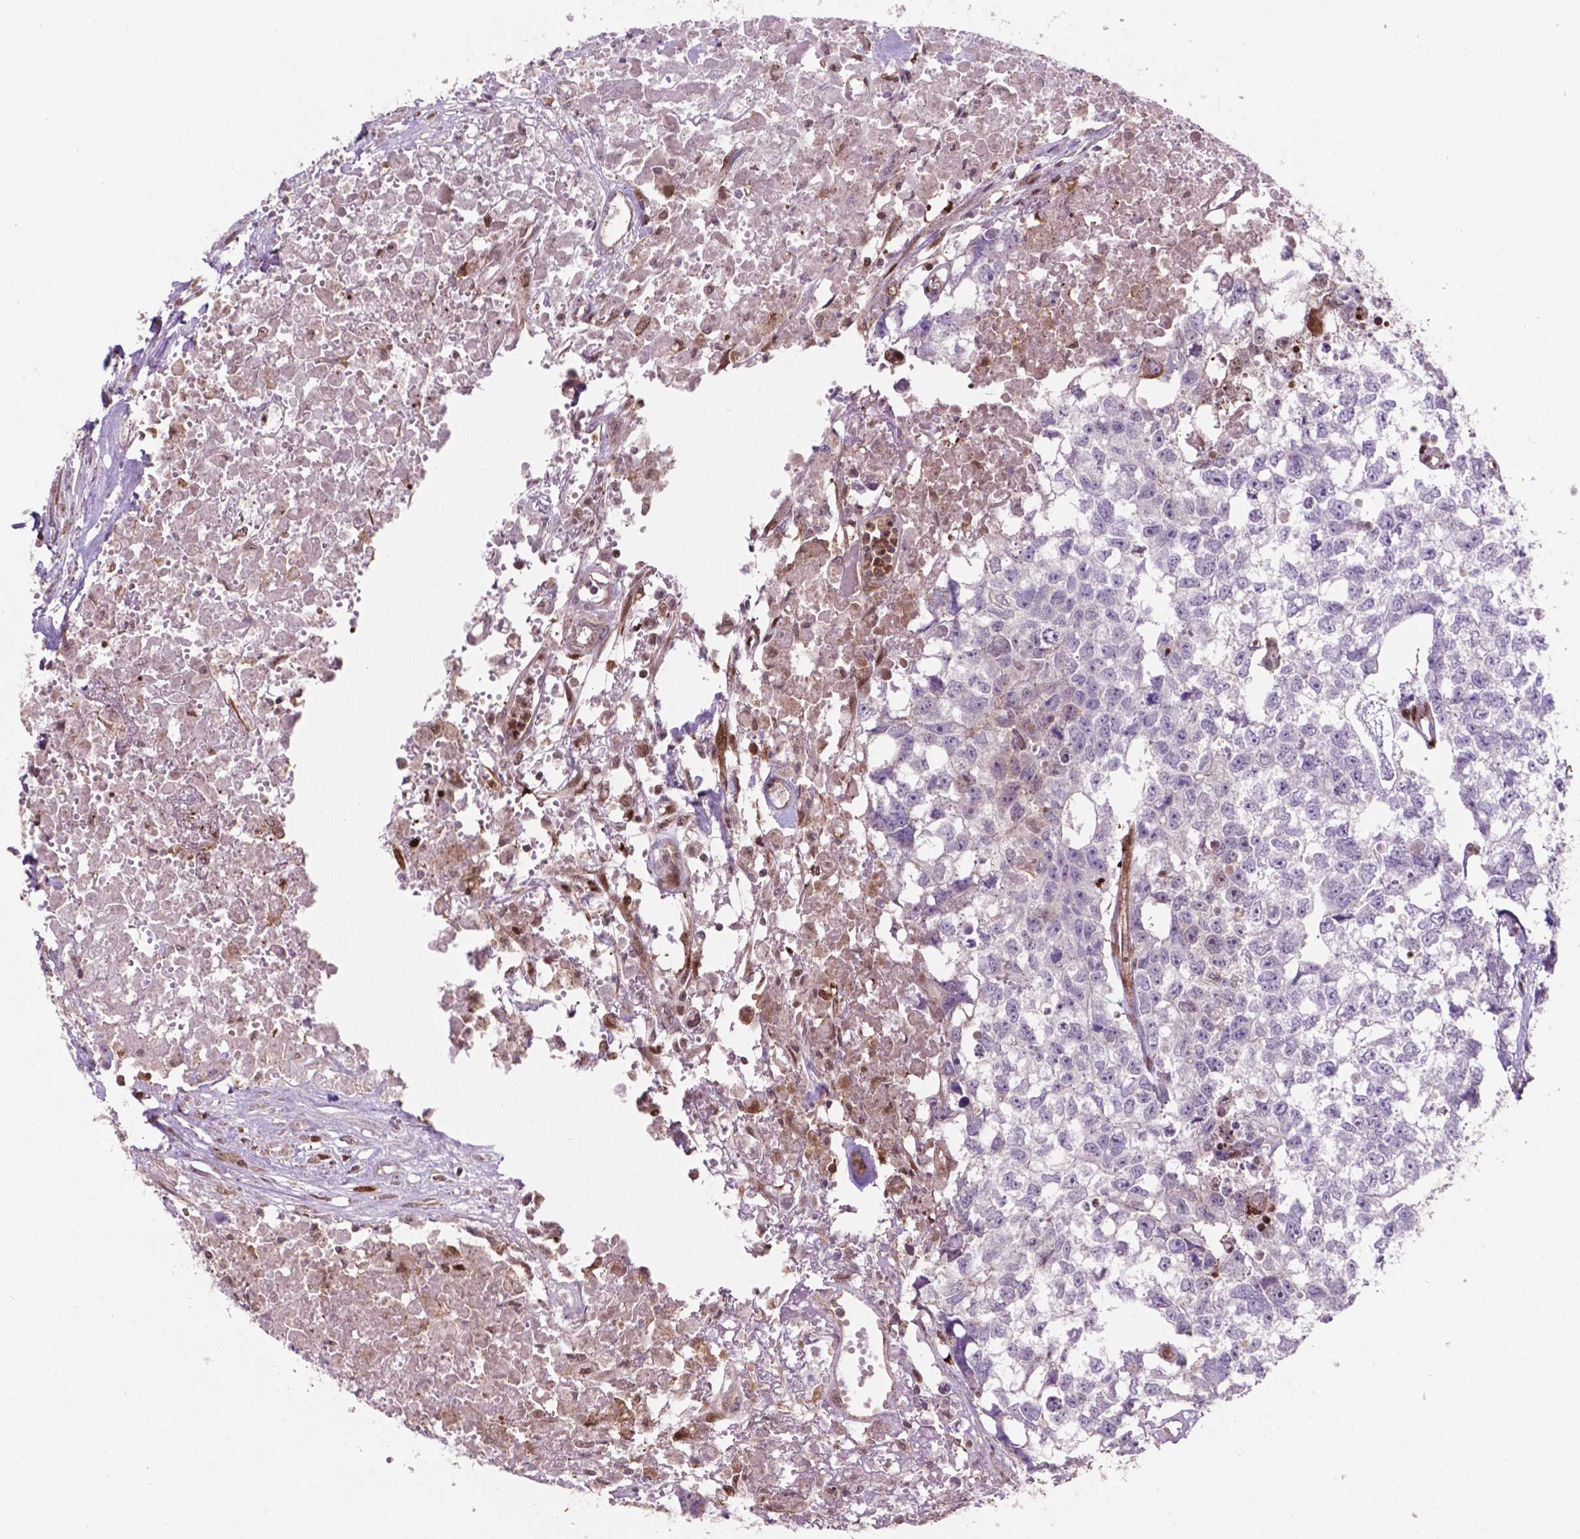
{"staining": {"intensity": "negative", "quantity": "none", "location": "none"}, "tissue": "testis cancer", "cell_type": "Tumor cells", "image_type": "cancer", "snomed": [{"axis": "morphology", "description": "Carcinoma, Embryonal, NOS"}, {"axis": "morphology", "description": "Teratoma, malignant, NOS"}, {"axis": "topography", "description": "Testis"}], "caption": "The histopathology image exhibits no significant positivity in tumor cells of testis embryonal carcinoma.", "gene": "LDHA", "patient": {"sex": "male", "age": 44}}